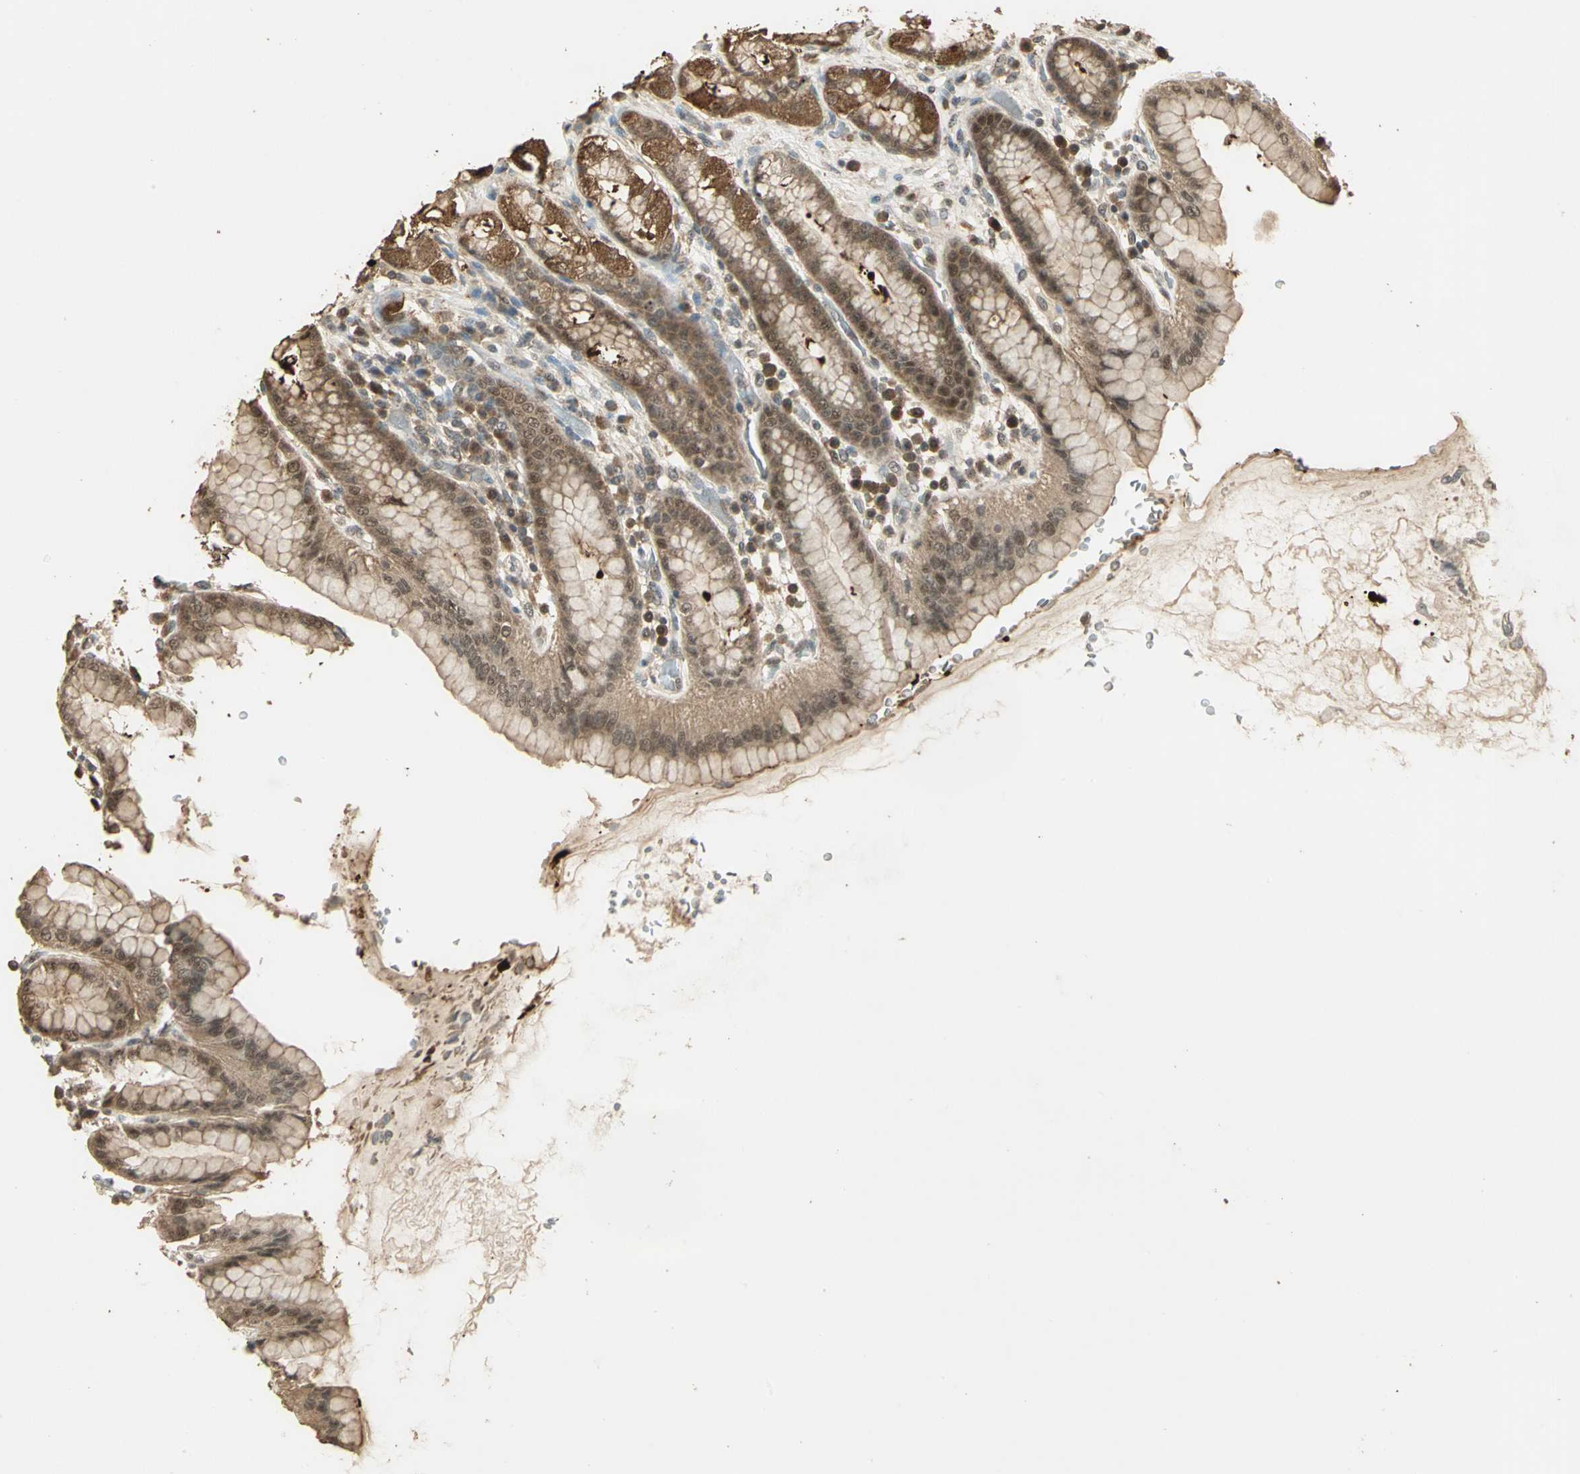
{"staining": {"intensity": "strong", "quantity": "25%-75%", "location": "cytoplasmic/membranous"}, "tissue": "stomach", "cell_type": "Glandular cells", "image_type": "normal", "snomed": [{"axis": "morphology", "description": "Normal tissue, NOS"}, {"axis": "topography", "description": "Stomach, upper"}], "caption": "A high amount of strong cytoplasmic/membranous expression is present in about 25%-75% of glandular cells in benign stomach. Immunohistochemistry (ihc) stains the protein in brown and the nuclei are stained blue.", "gene": "UCHL5", "patient": {"sex": "male", "age": 68}}